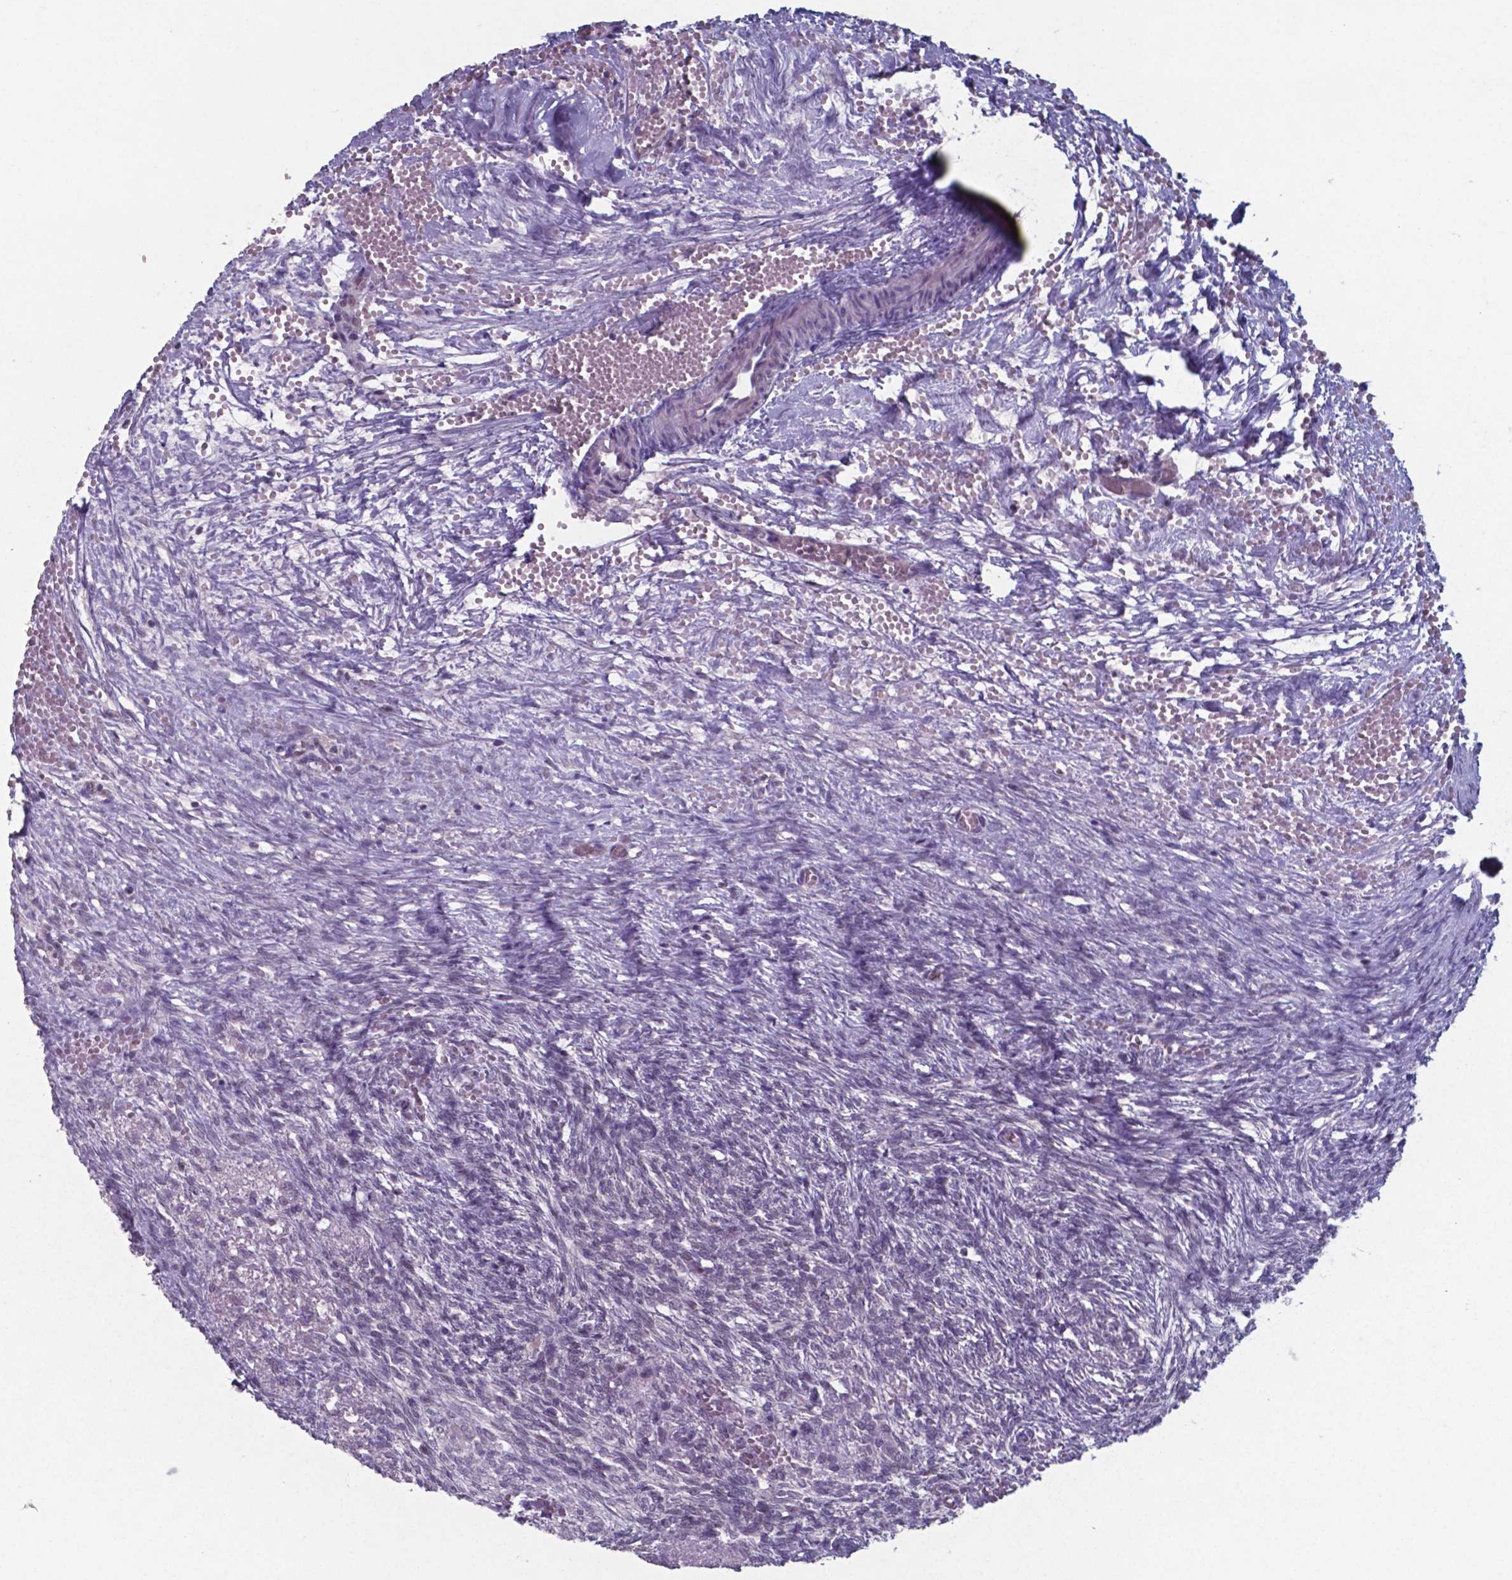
{"staining": {"intensity": "negative", "quantity": "none", "location": "none"}, "tissue": "ovary", "cell_type": "Follicle cells", "image_type": "normal", "snomed": [{"axis": "morphology", "description": "Normal tissue, NOS"}, {"axis": "topography", "description": "Ovary"}], "caption": "An image of human ovary is negative for staining in follicle cells. (Immunohistochemistry (ihc), brightfield microscopy, high magnification).", "gene": "TDP2", "patient": {"sex": "female", "age": 46}}